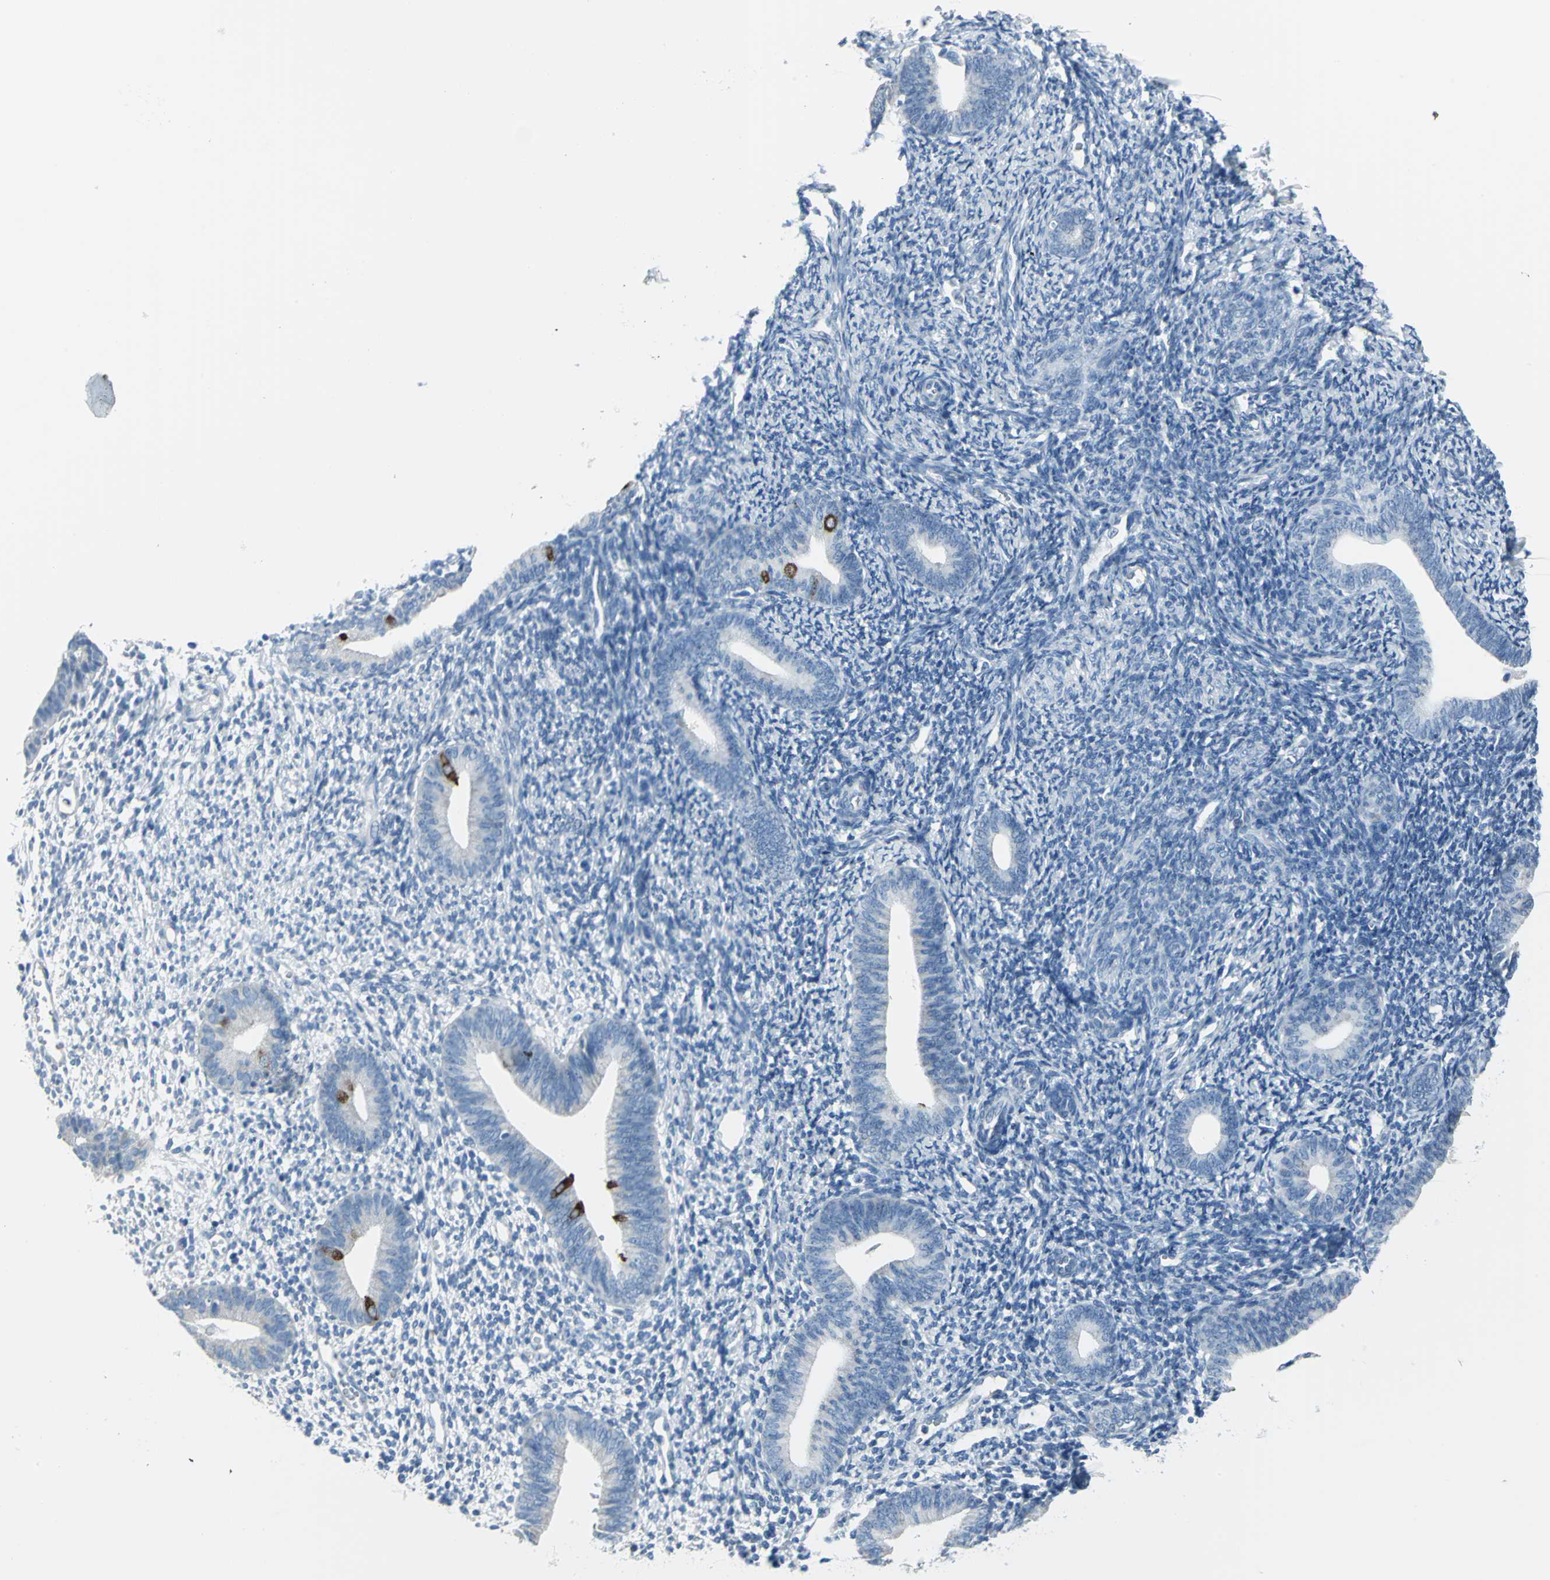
{"staining": {"intensity": "negative", "quantity": "none", "location": "none"}, "tissue": "endometrium", "cell_type": "Cells in endometrial stroma", "image_type": "normal", "snomed": [{"axis": "morphology", "description": "Normal tissue, NOS"}, {"axis": "topography", "description": "Smooth muscle"}, {"axis": "topography", "description": "Endometrium"}], "caption": "This is an immunohistochemistry (IHC) image of normal endometrium. There is no staining in cells in endometrial stroma.", "gene": "DNAI2", "patient": {"sex": "female", "age": 57}}